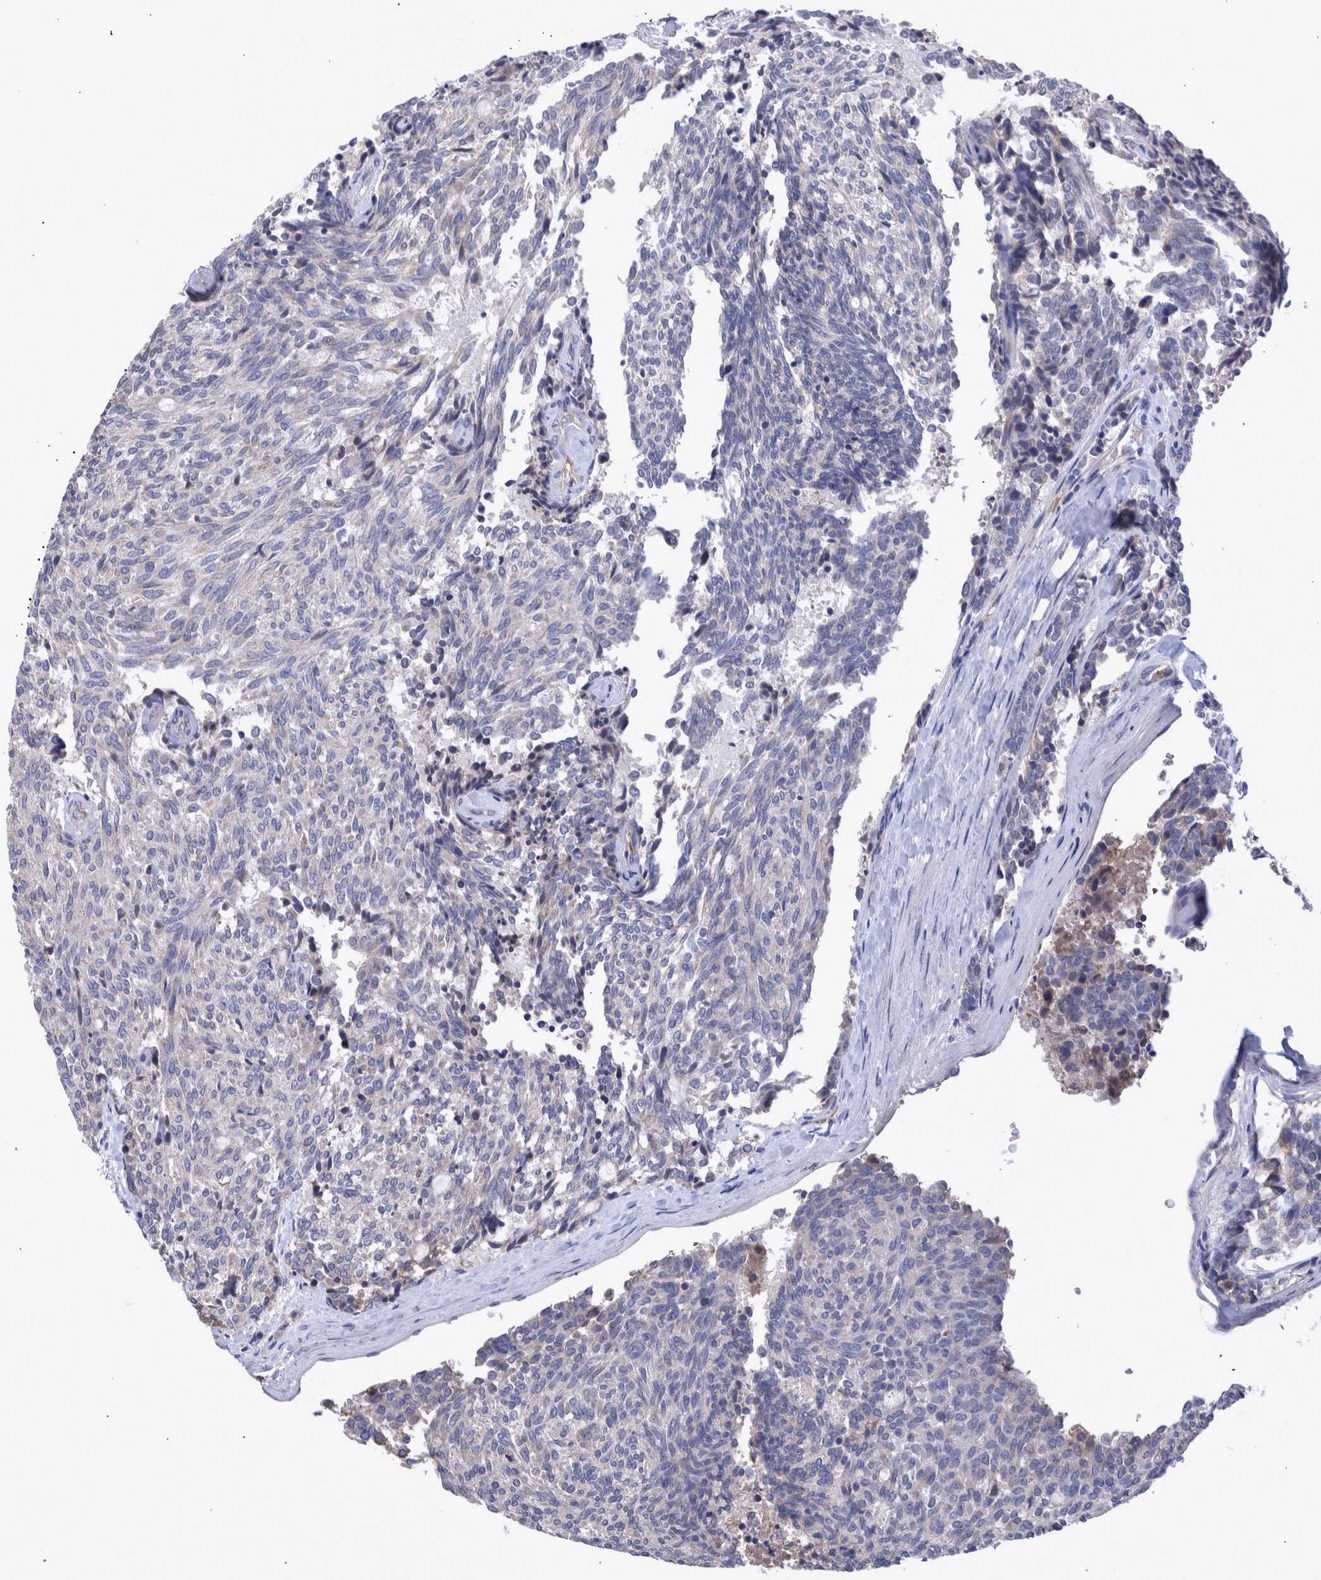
{"staining": {"intensity": "negative", "quantity": "none", "location": "none"}, "tissue": "carcinoid", "cell_type": "Tumor cells", "image_type": "cancer", "snomed": [{"axis": "morphology", "description": "Carcinoid, malignant, NOS"}, {"axis": "topography", "description": "Pancreas"}], "caption": "Immunohistochemistry image of neoplastic tissue: human carcinoid (malignant) stained with DAB (3,3'-diaminobenzidine) reveals no significant protein expression in tumor cells.", "gene": "DLL4", "patient": {"sex": "female", "age": 54}}